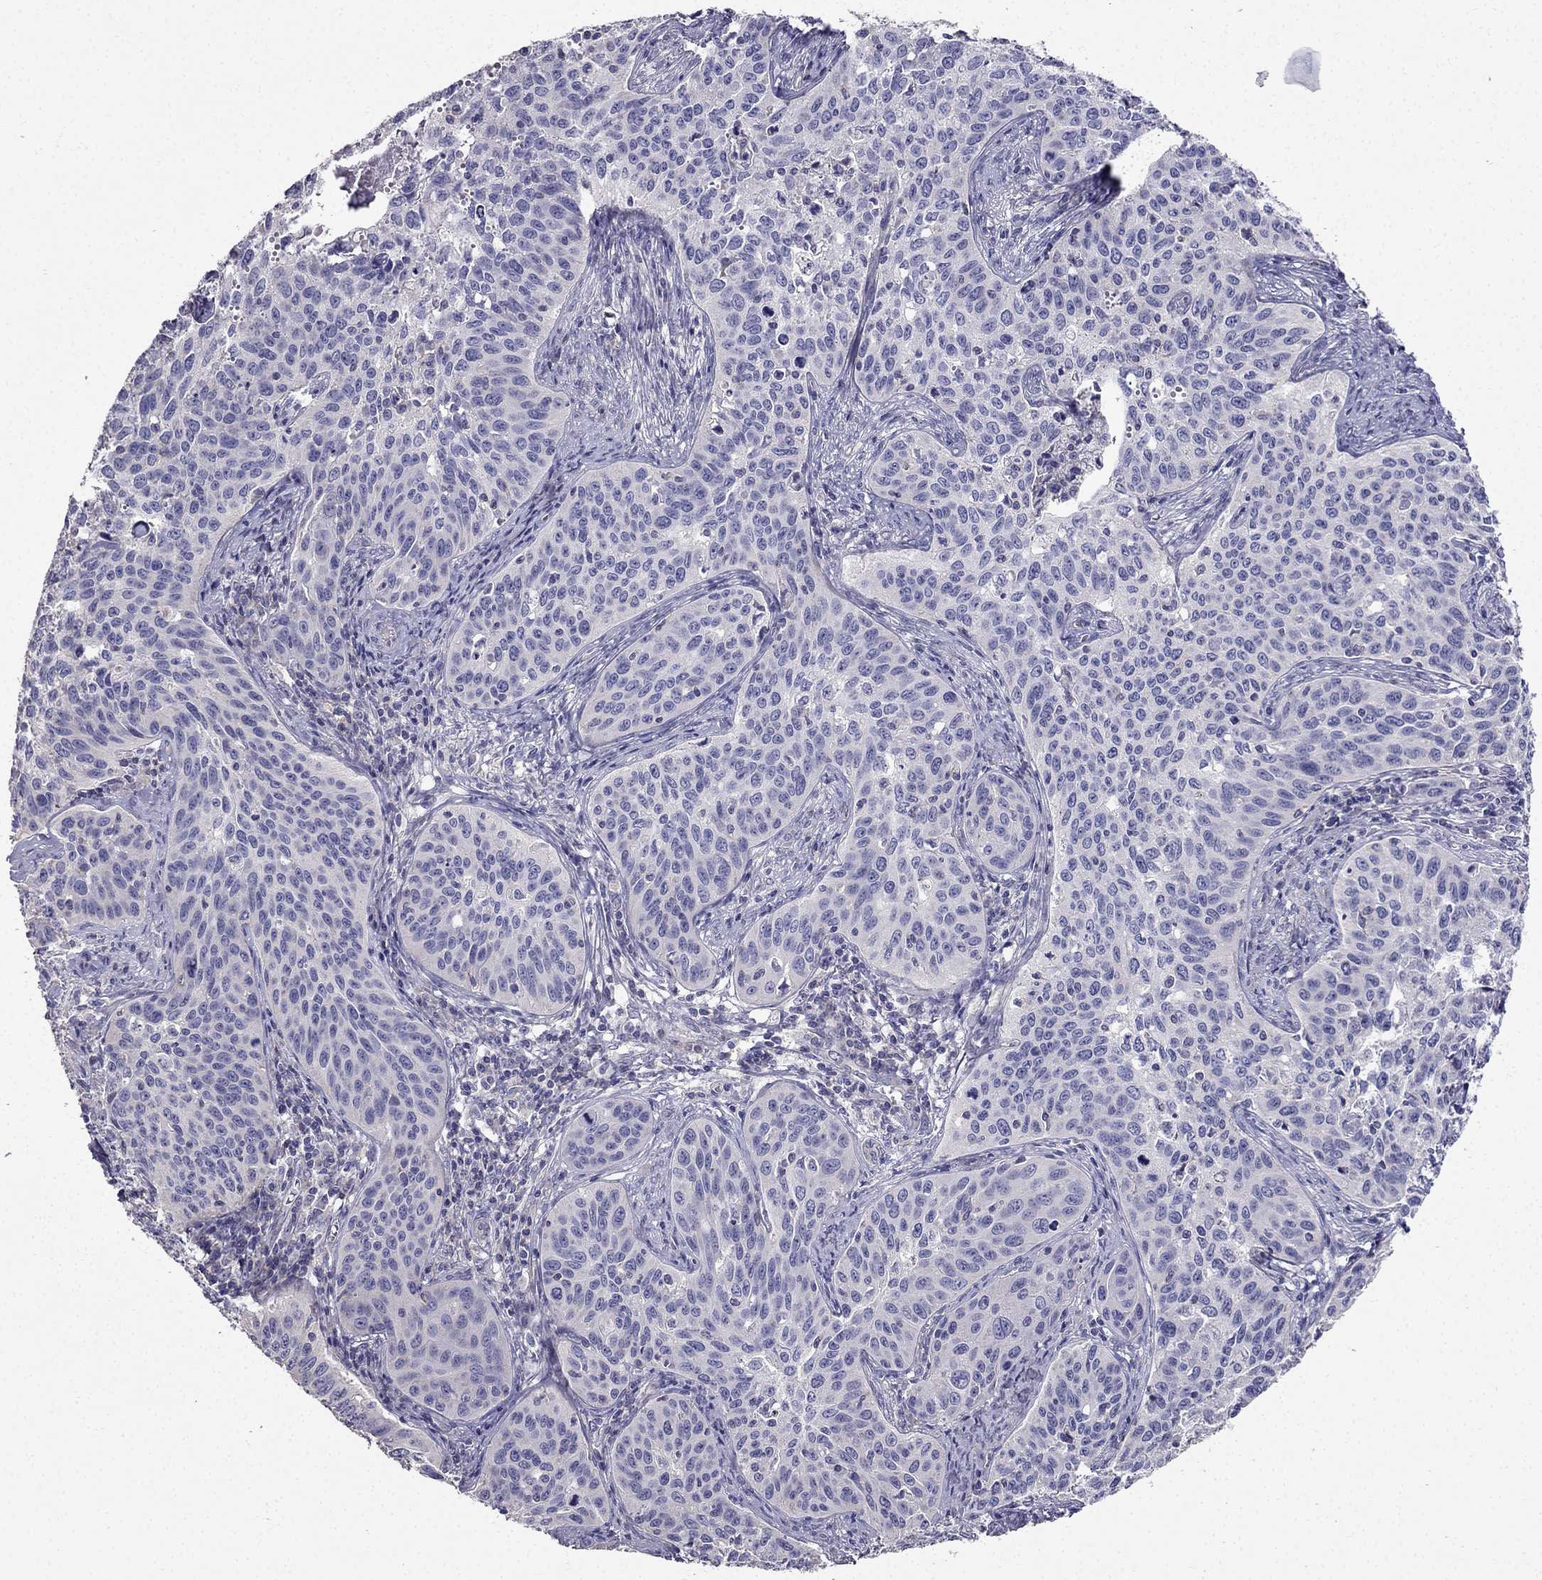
{"staining": {"intensity": "negative", "quantity": "none", "location": "none"}, "tissue": "cervical cancer", "cell_type": "Tumor cells", "image_type": "cancer", "snomed": [{"axis": "morphology", "description": "Squamous cell carcinoma, NOS"}, {"axis": "topography", "description": "Cervix"}], "caption": "An immunohistochemistry (IHC) micrograph of cervical cancer (squamous cell carcinoma) is shown. There is no staining in tumor cells of cervical cancer (squamous cell carcinoma).", "gene": "AS3MT", "patient": {"sex": "female", "age": 31}}